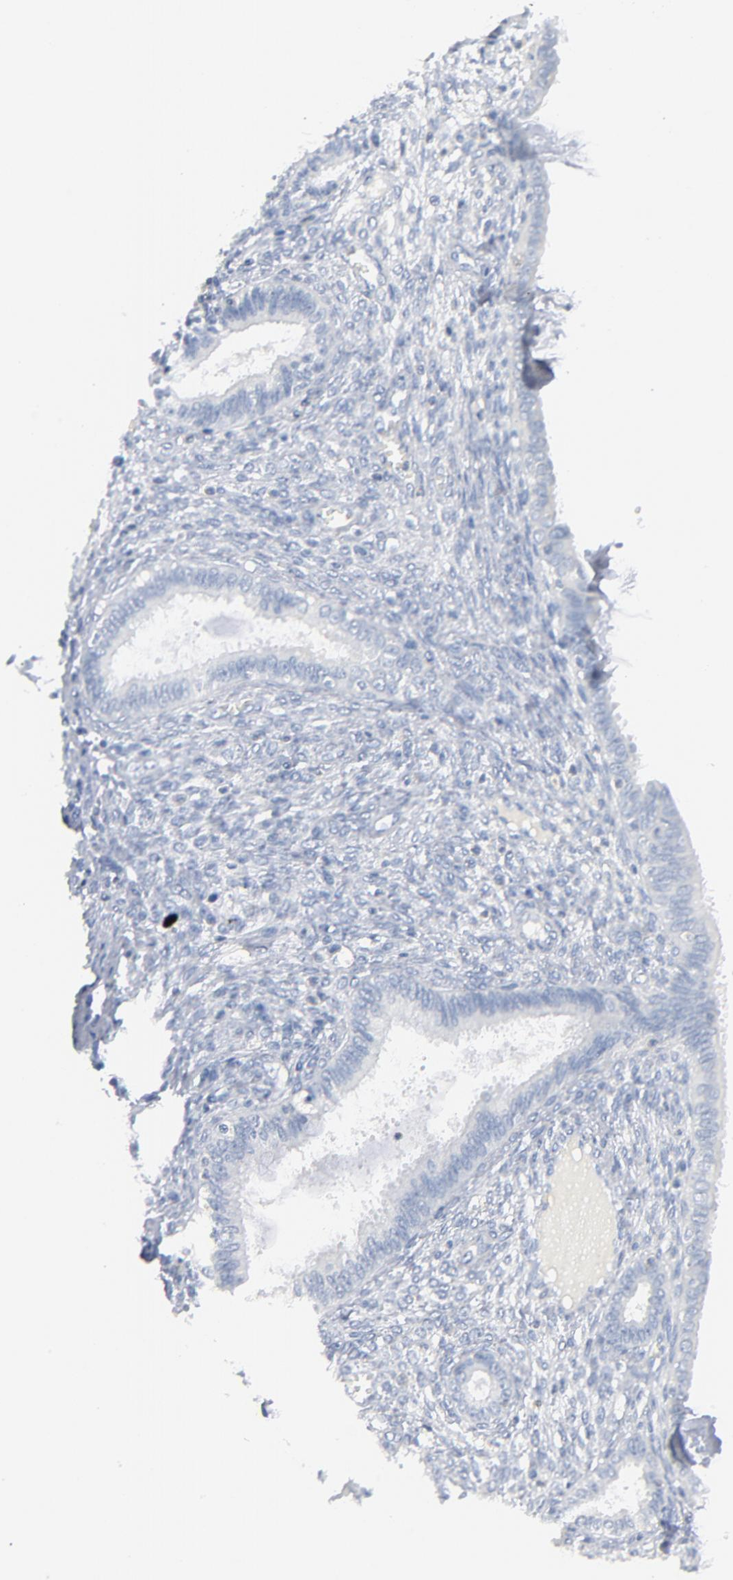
{"staining": {"intensity": "negative", "quantity": "none", "location": "none"}, "tissue": "endometrium", "cell_type": "Cells in endometrial stroma", "image_type": "normal", "snomed": [{"axis": "morphology", "description": "Normal tissue, NOS"}, {"axis": "topography", "description": "Endometrium"}], "caption": "This is a histopathology image of immunohistochemistry (IHC) staining of normal endometrium, which shows no positivity in cells in endometrial stroma.", "gene": "PTK2B", "patient": {"sex": "female", "age": 72}}